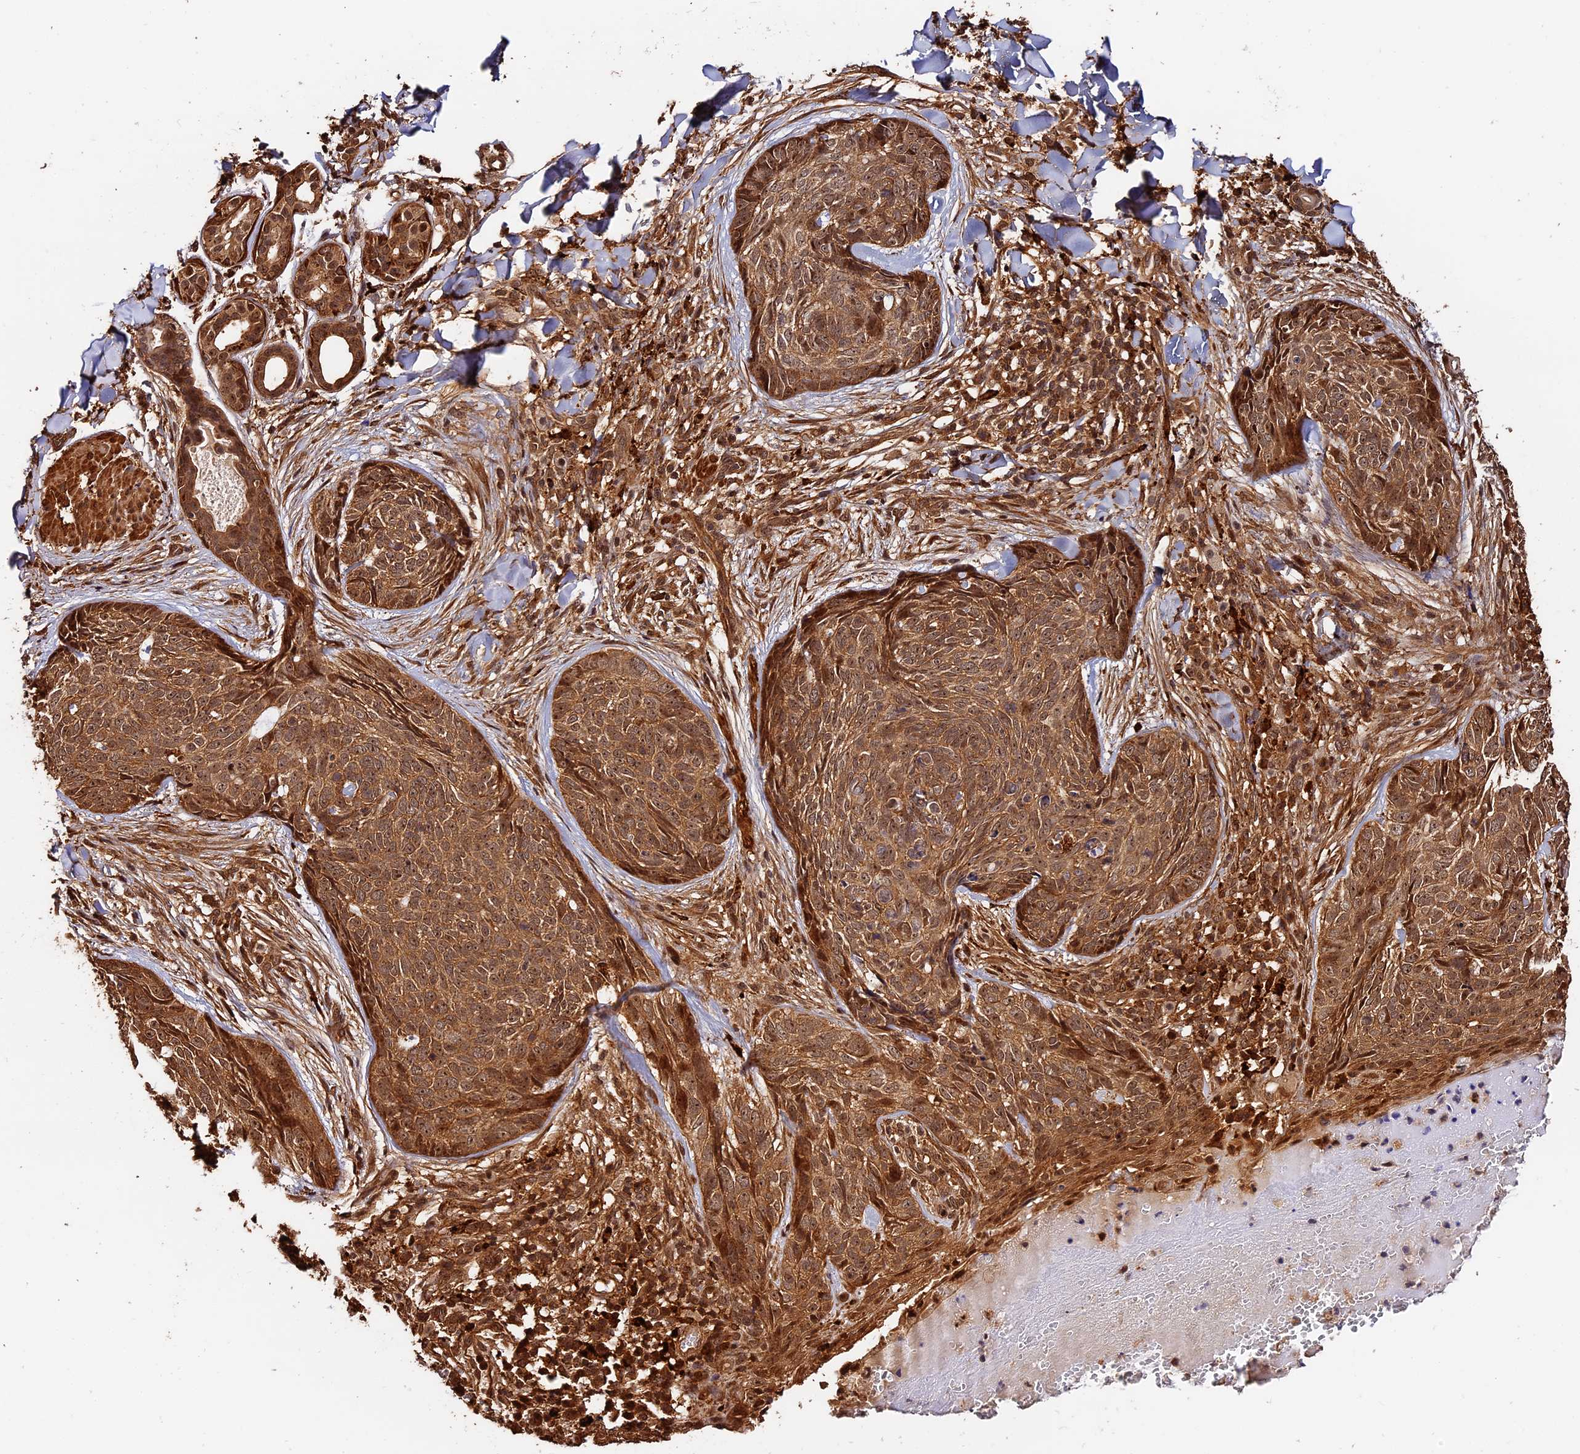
{"staining": {"intensity": "moderate", "quantity": ">75%", "location": "cytoplasmic/membranous"}, "tissue": "skin cancer", "cell_type": "Tumor cells", "image_type": "cancer", "snomed": [{"axis": "morphology", "description": "Basal cell carcinoma"}, {"axis": "topography", "description": "Skin"}], "caption": "Protein staining of skin cancer (basal cell carcinoma) tissue displays moderate cytoplasmic/membranous staining in approximately >75% of tumor cells. (DAB (3,3'-diaminobenzidine) = brown stain, brightfield microscopy at high magnification).", "gene": "MMP15", "patient": {"sex": "female", "age": 61}}